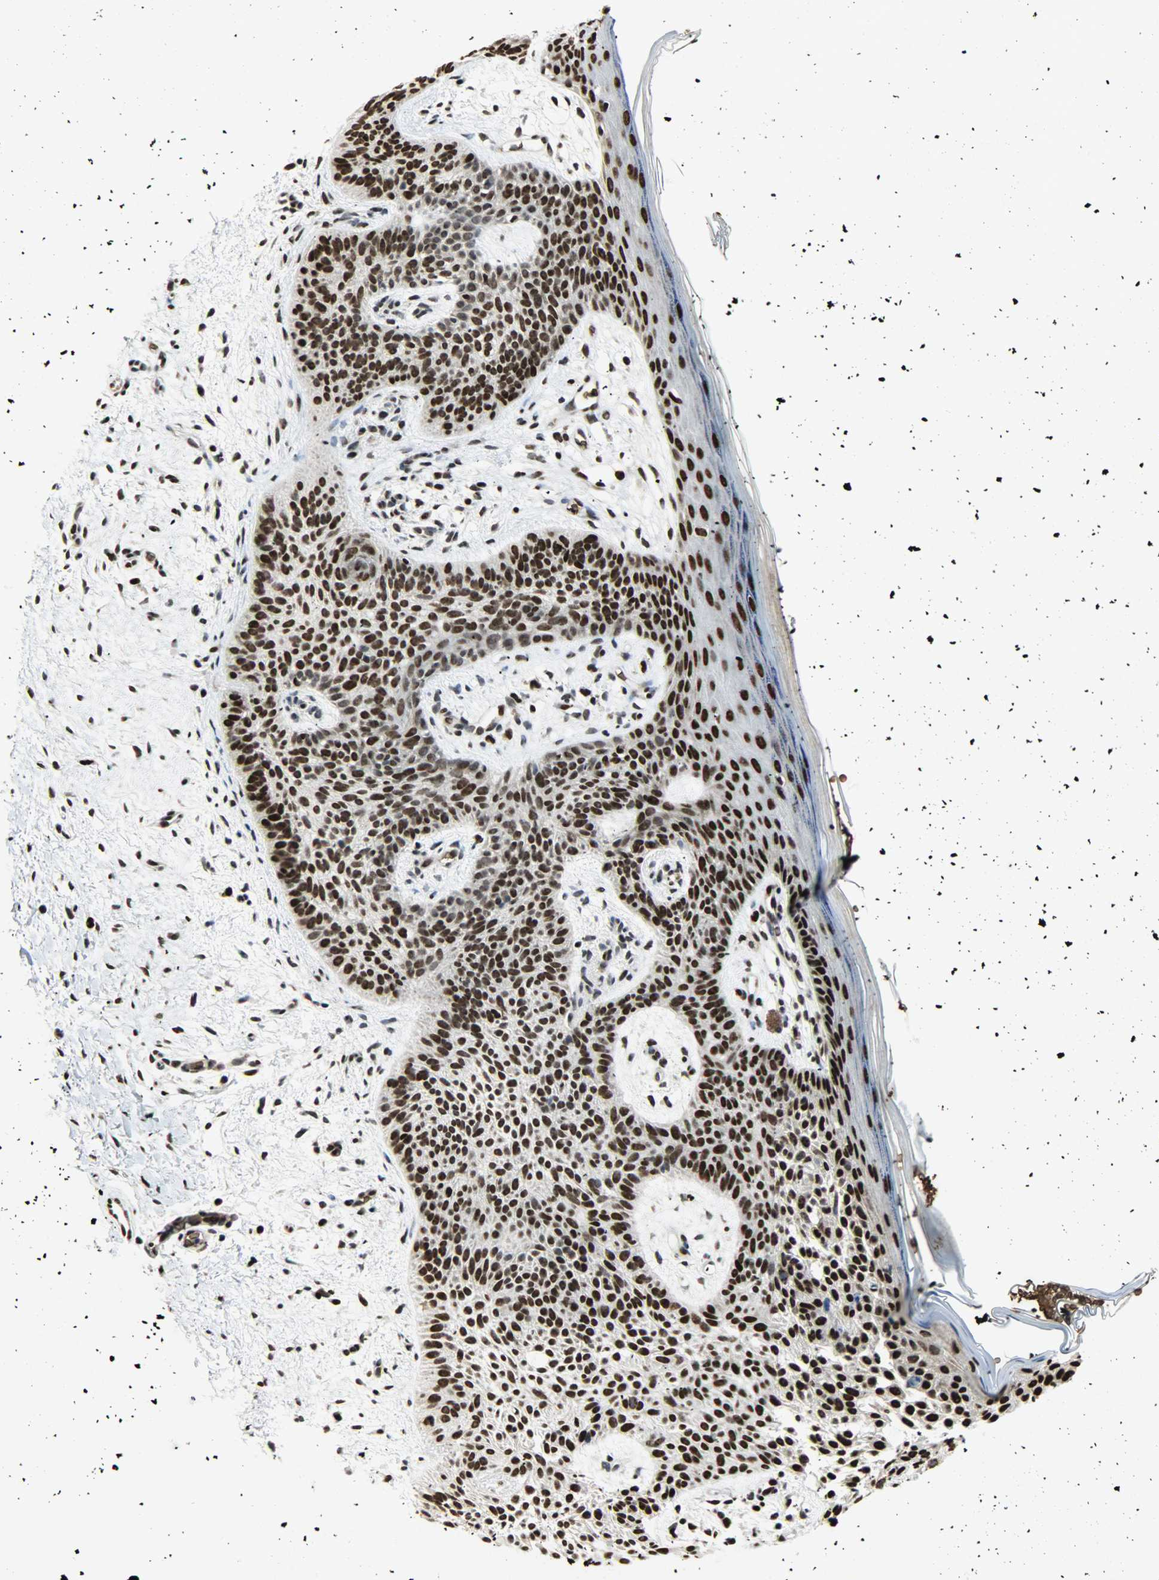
{"staining": {"intensity": "strong", "quantity": ">75%", "location": "nuclear"}, "tissue": "skin cancer", "cell_type": "Tumor cells", "image_type": "cancer", "snomed": [{"axis": "morphology", "description": "Normal tissue, NOS"}, {"axis": "morphology", "description": "Basal cell carcinoma"}, {"axis": "topography", "description": "Skin"}], "caption": "DAB (3,3'-diaminobenzidine) immunohistochemical staining of skin cancer shows strong nuclear protein positivity in approximately >75% of tumor cells.", "gene": "SNAI1", "patient": {"sex": "female", "age": 69}}